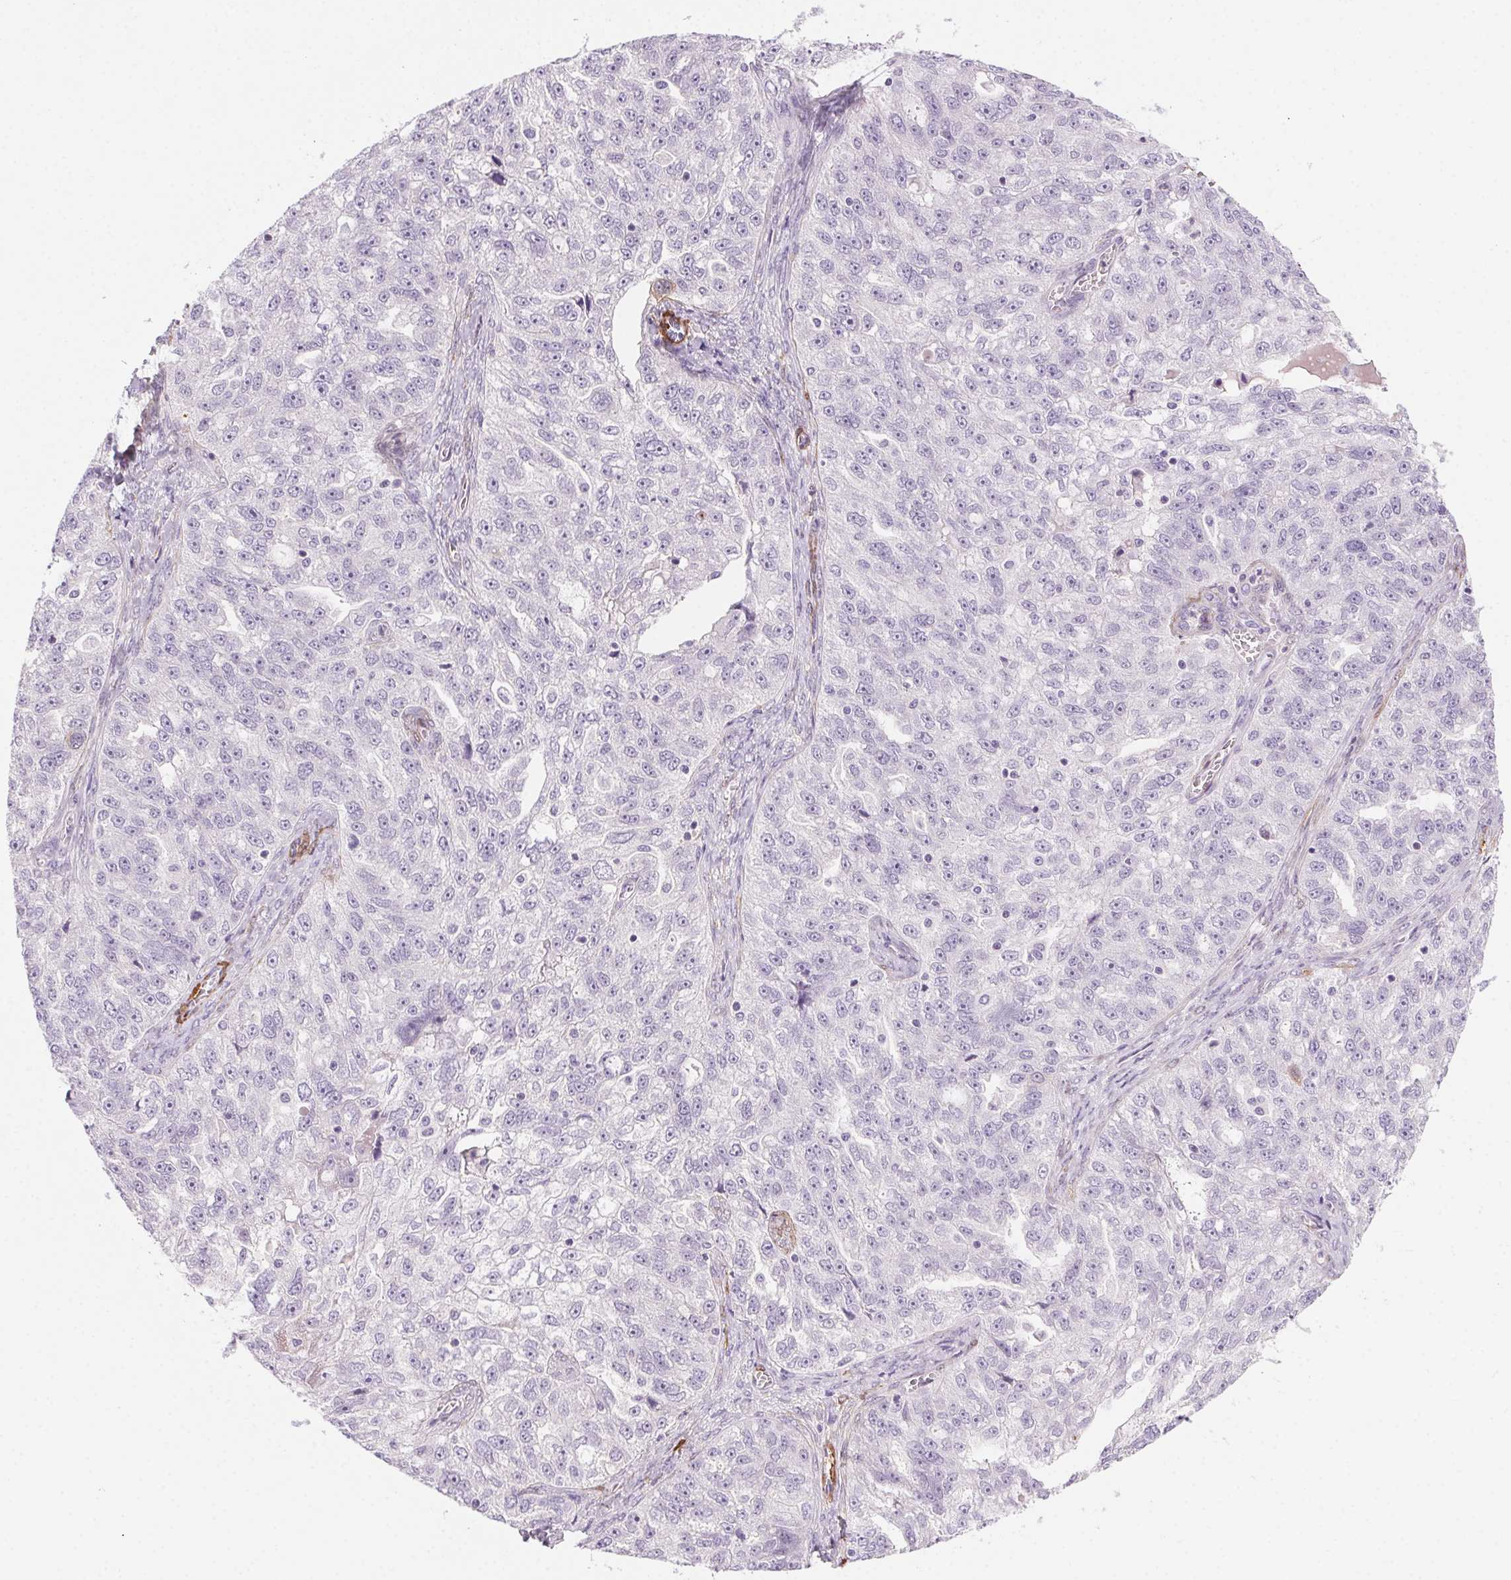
{"staining": {"intensity": "negative", "quantity": "none", "location": "none"}, "tissue": "ovarian cancer", "cell_type": "Tumor cells", "image_type": "cancer", "snomed": [{"axis": "morphology", "description": "Cystadenocarcinoma, serous, NOS"}, {"axis": "topography", "description": "Ovary"}], "caption": "A photomicrograph of ovarian serous cystadenocarcinoma stained for a protein reveals no brown staining in tumor cells.", "gene": "GPX8", "patient": {"sex": "female", "age": 51}}